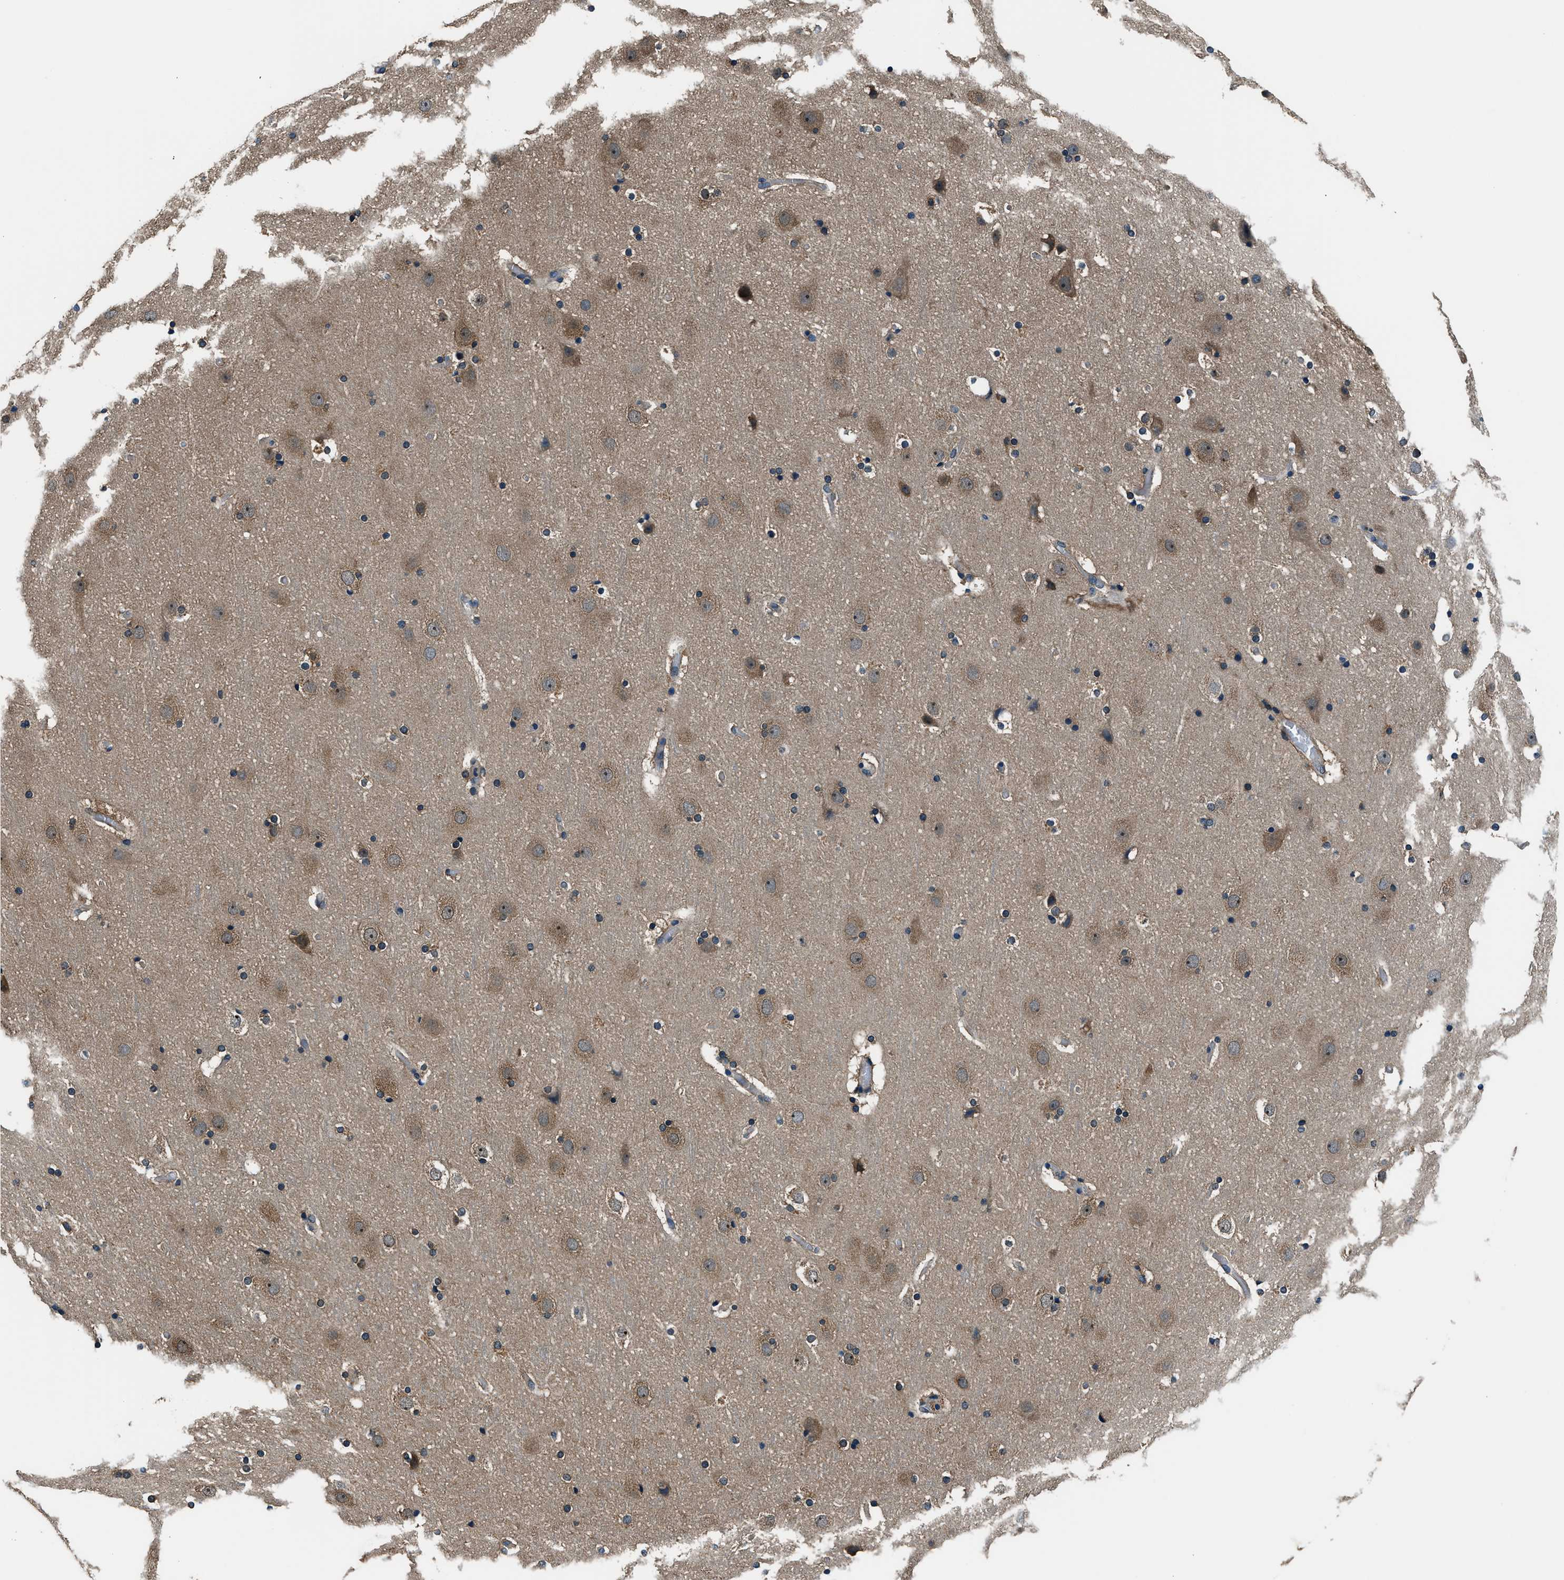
{"staining": {"intensity": "moderate", "quantity": "25%-75%", "location": "cytoplasmic/membranous"}, "tissue": "cerebral cortex", "cell_type": "Endothelial cells", "image_type": "normal", "snomed": [{"axis": "morphology", "description": "Normal tissue, NOS"}, {"axis": "topography", "description": "Cerebral cortex"}], "caption": "Immunohistochemistry (IHC) photomicrograph of benign cerebral cortex stained for a protein (brown), which demonstrates medium levels of moderate cytoplasmic/membranous staining in about 25%-75% of endothelial cells.", "gene": "ARFGAP2", "patient": {"sex": "male", "age": 57}}